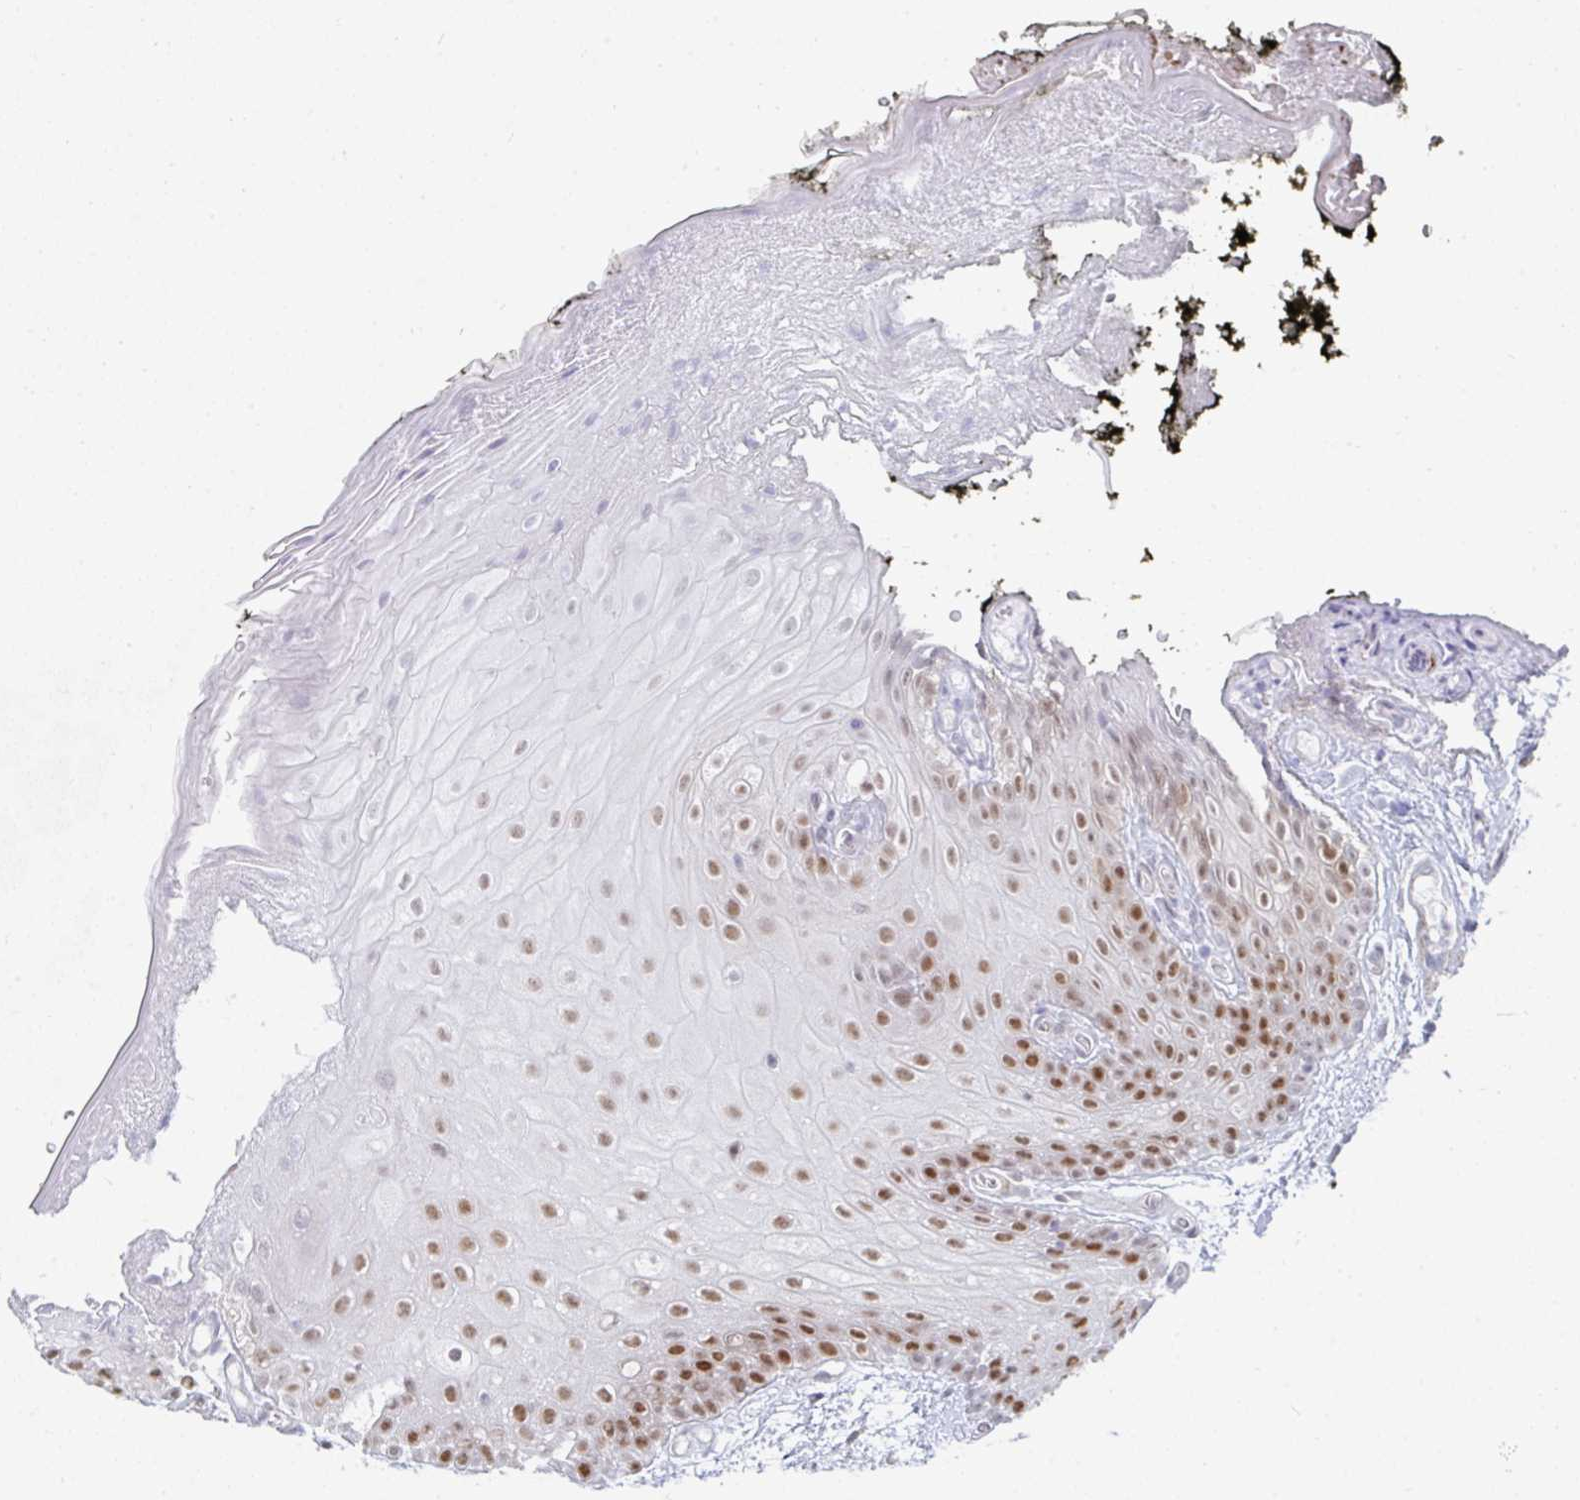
{"staining": {"intensity": "moderate", "quantity": "25%-75%", "location": "nuclear"}, "tissue": "oral mucosa", "cell_type": "Squamous epithelial cells", "image_type": "normal", "snomed": [{"axis": "morphology", "description": "Normal tissue, NOS"}, {"axis": "morphology", "description": "Squamous cell carcinoma, NOS"}, {"axis": "topography", "description": "Oral tissue"}, {"axis": "topography", "description": "Tounge, NOS"}, {"axis": "topography", "description": "Head-Neck"}], "caption": "A brown stain labels moderate nuclear positivity of a protein in squamous epithelial cells of normal human oral mucosa. (Stains: DAB in brown, nuclei in blue, Microscopy: brightfield microscopy at high magnification).", "gene": "GINS2", "patient": {"sex": "male", "age": 76}}